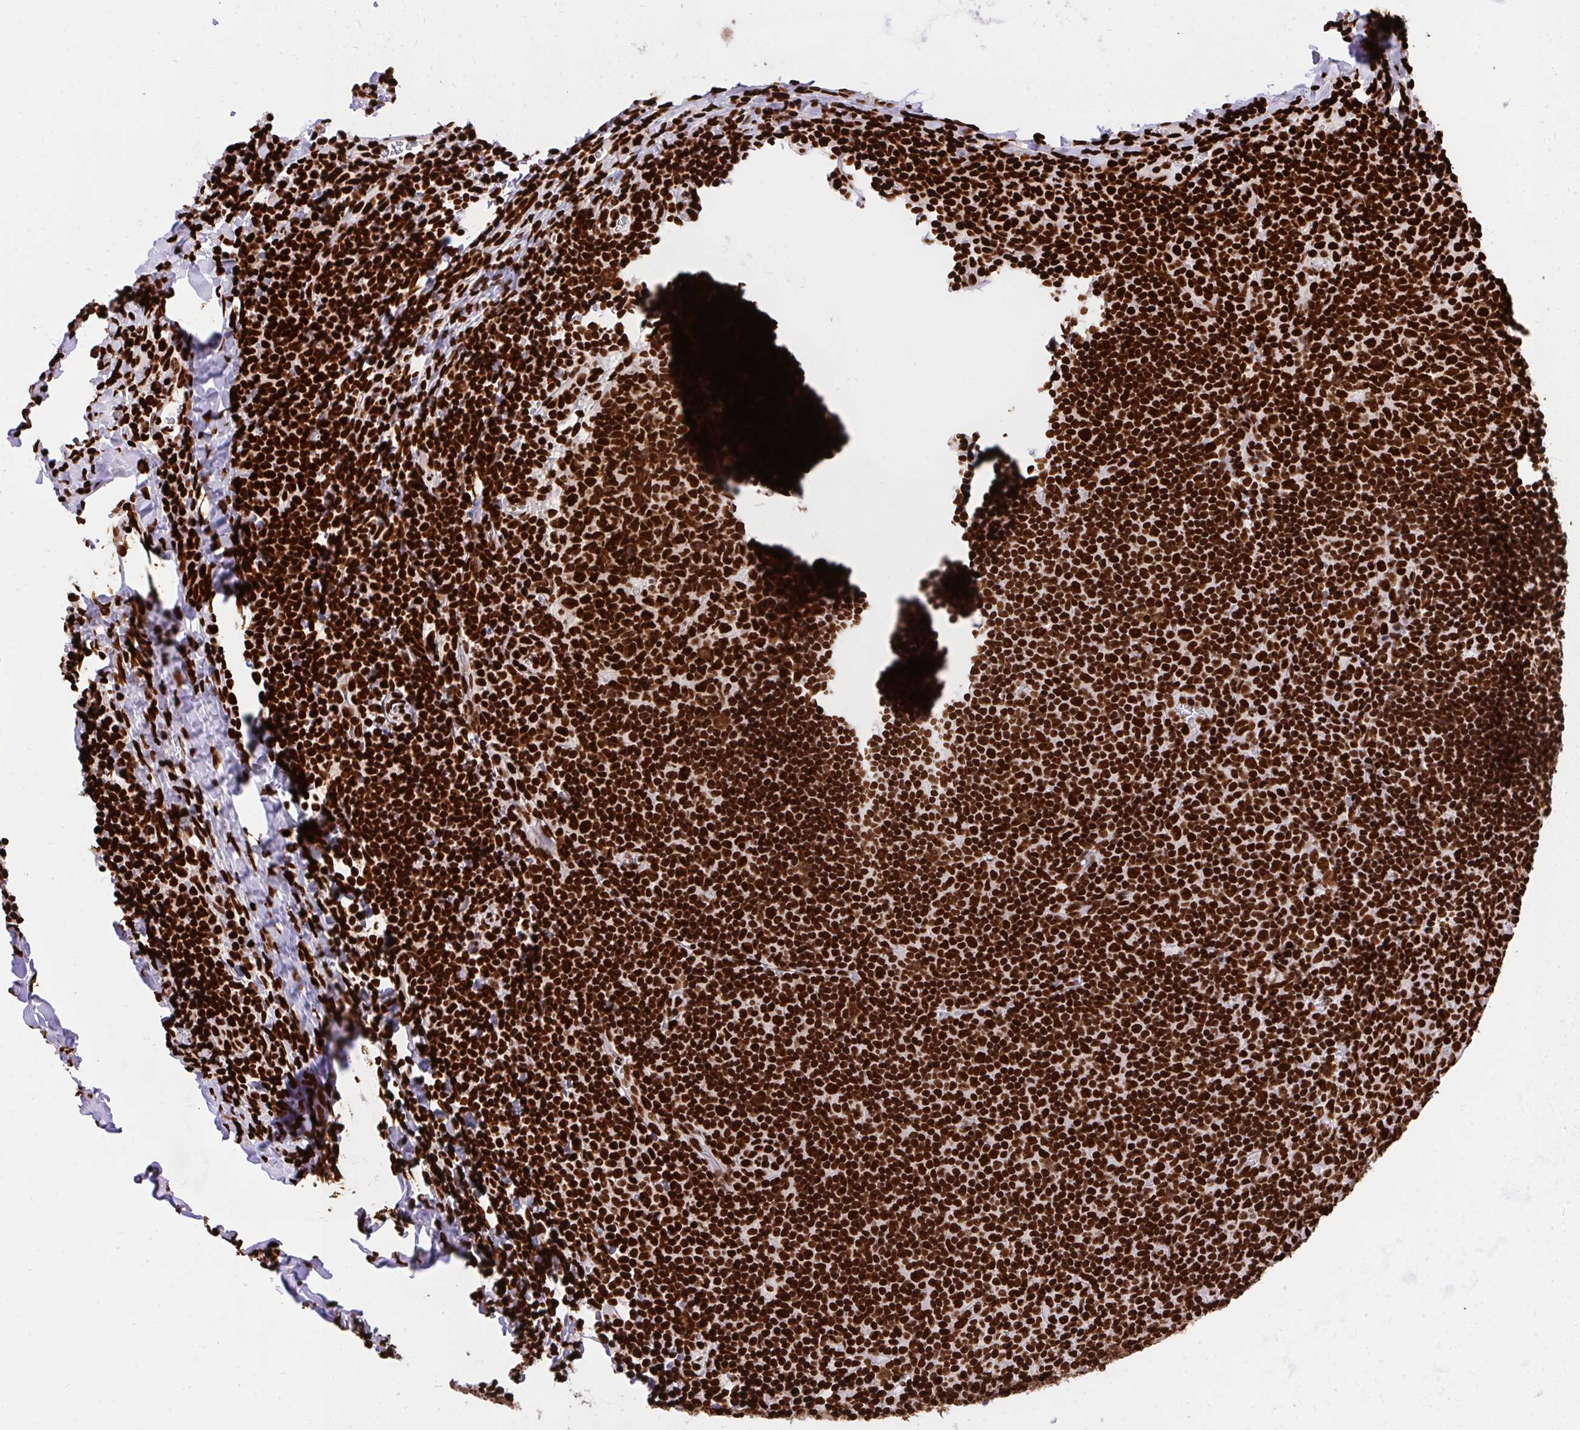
{"staining": {"intensity": "strong", "quantity": ">75%", "location": "nuclear"}, "tissue": "tonsil", "cell_type": "Non-germinal center cells", "image_type": "normal", "snomed": [{"axis": "morphology", "description": "Normal tissue, NOS"}, {"axis": "morphology", "description": "Inflammation, NOS"}, {"axis": "topography", "description": "Tonsil"}], "caption": "IHC of unremarkable human tonsil demonstrates high levels of strong nuclear positivity in approximately >75% of non-germinal center cells. The staining is performed using DAB brown chromogen to label protein expression. The nuclei are counter-stained blue using hematoxylin.", "gene": "HNRNPL", "patient": {"sex": "female", "age": 31}}